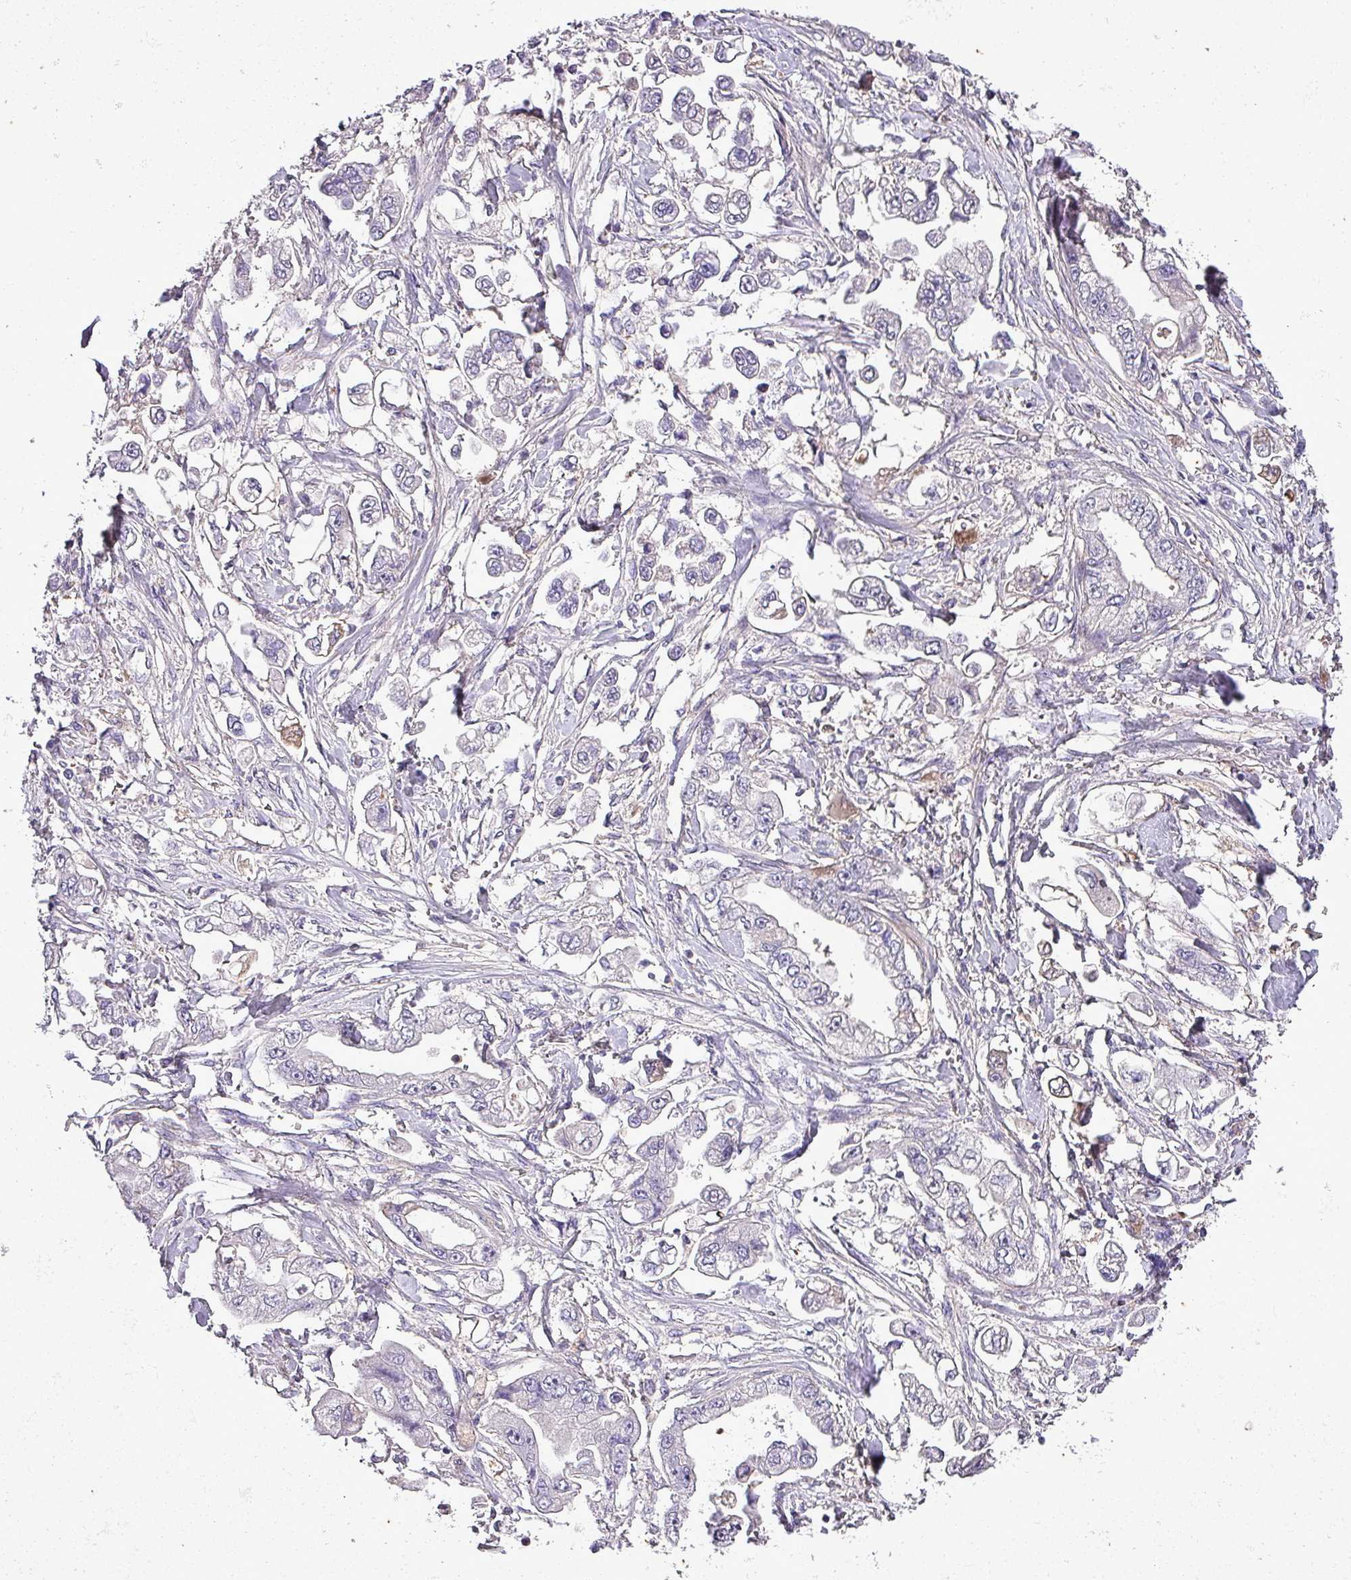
{"staining": {"intensity": "negative", "quantity": "none", "location": "none"}, "tissue": "stomach cancer", "cell_type": "Tumor cells", "image_type": "cancer", "snomed": [{"axis": "morphology", "description": "Adenocarcinoma, NOS"}, {"axis": "topography", "description": "Stomach"}], "caption": "This is a histopathology image of immunohistochemistry (IHC) staining of stomach adenocarcinoma, which shows no staining in tumor cells. Nuclei are stained in blue.", "gene": "HP", "patient": {"sex": "male", "age": 62}}